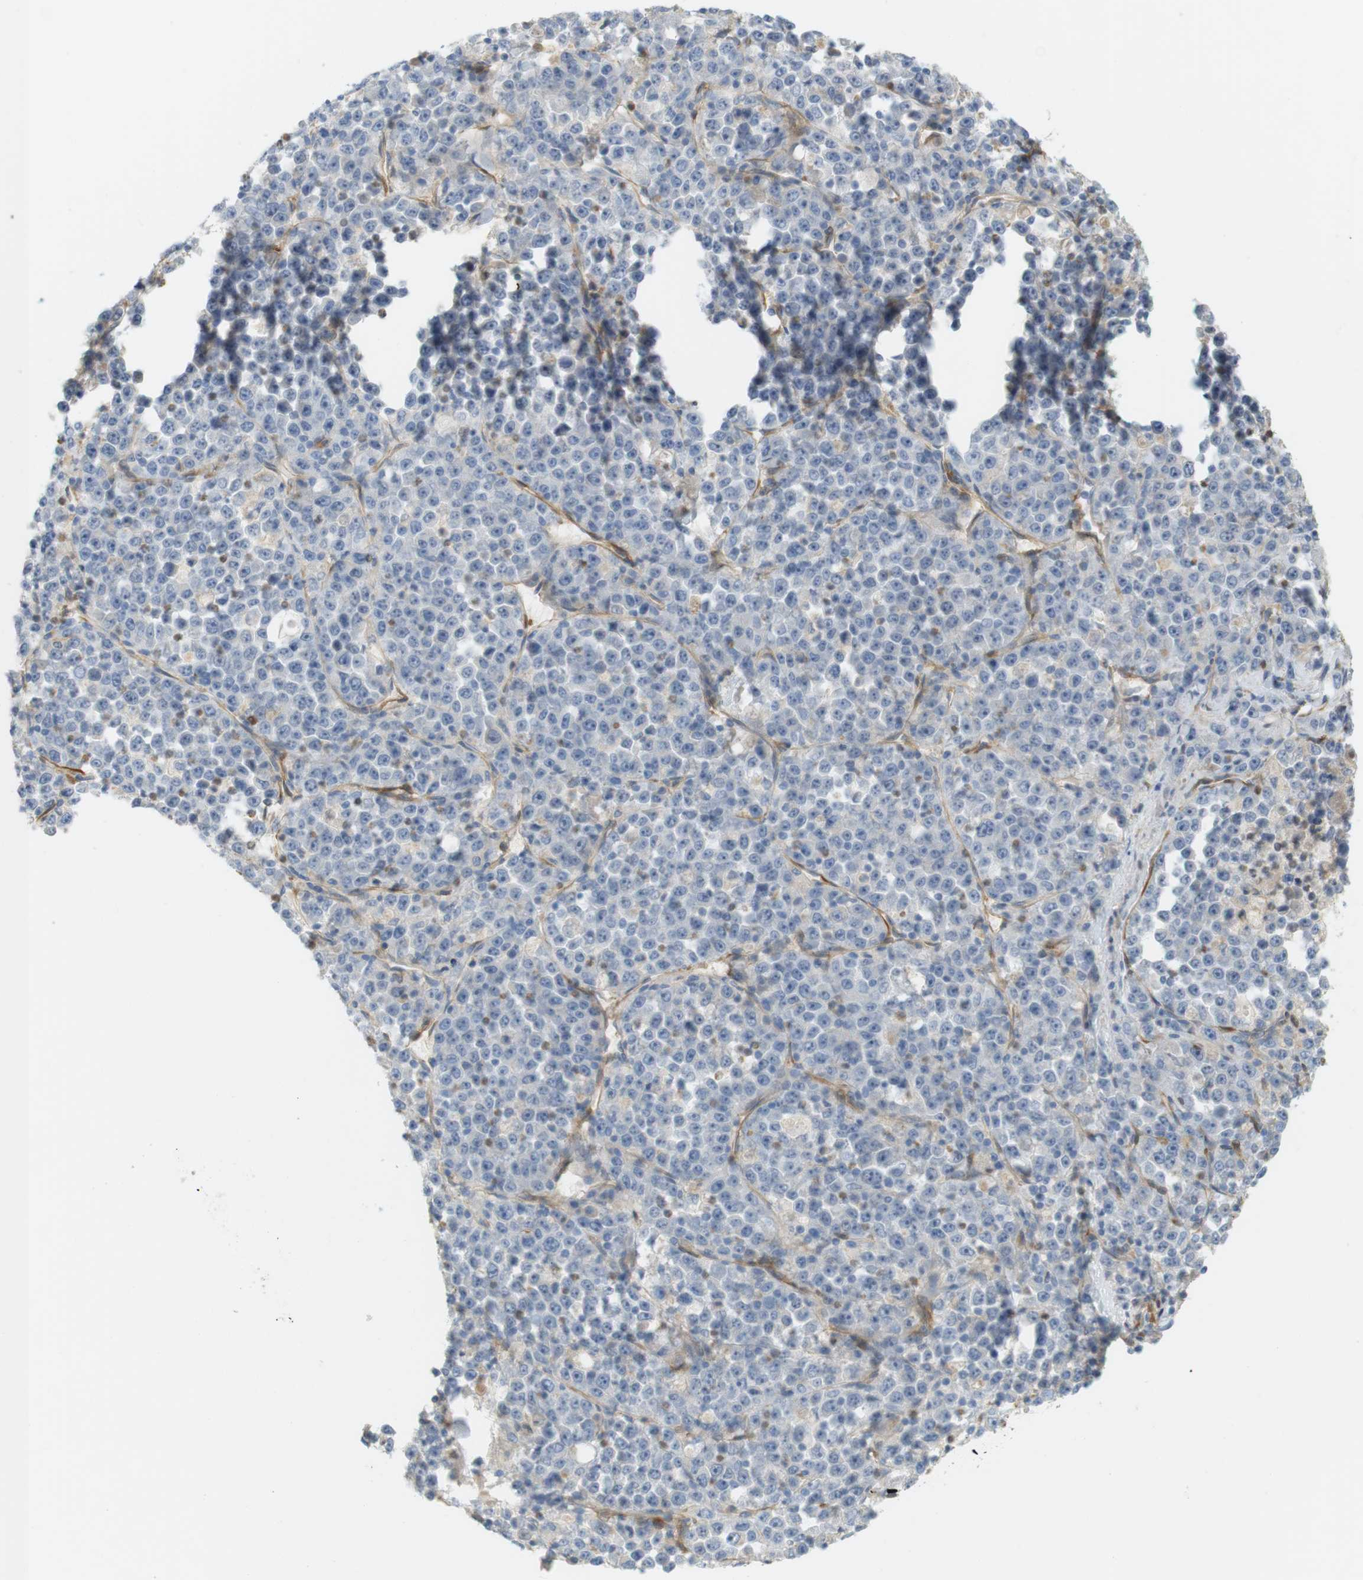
{"staining": {"intensity": "negative", "quantity": "none", "location": "none"}, "tissue": "stomach cancer", "cell_type": "Tumor cells", "image_type": "cancer", "snomed": [{"axis": "morphology", "description": "Normal tissue, NOS"}, {"axis": "morphology", "description": "Adenocarcinoma, NOS"}, {"axis": "topography", "description": "Stomach, upper"}, {"axis": "topography", "description": "Stomach"}], "caption": "There is no significant positivity in tumor cells of stomach cancer.", "gene": "PDE3A", "patient": {"sex": "male", "age": 59}}